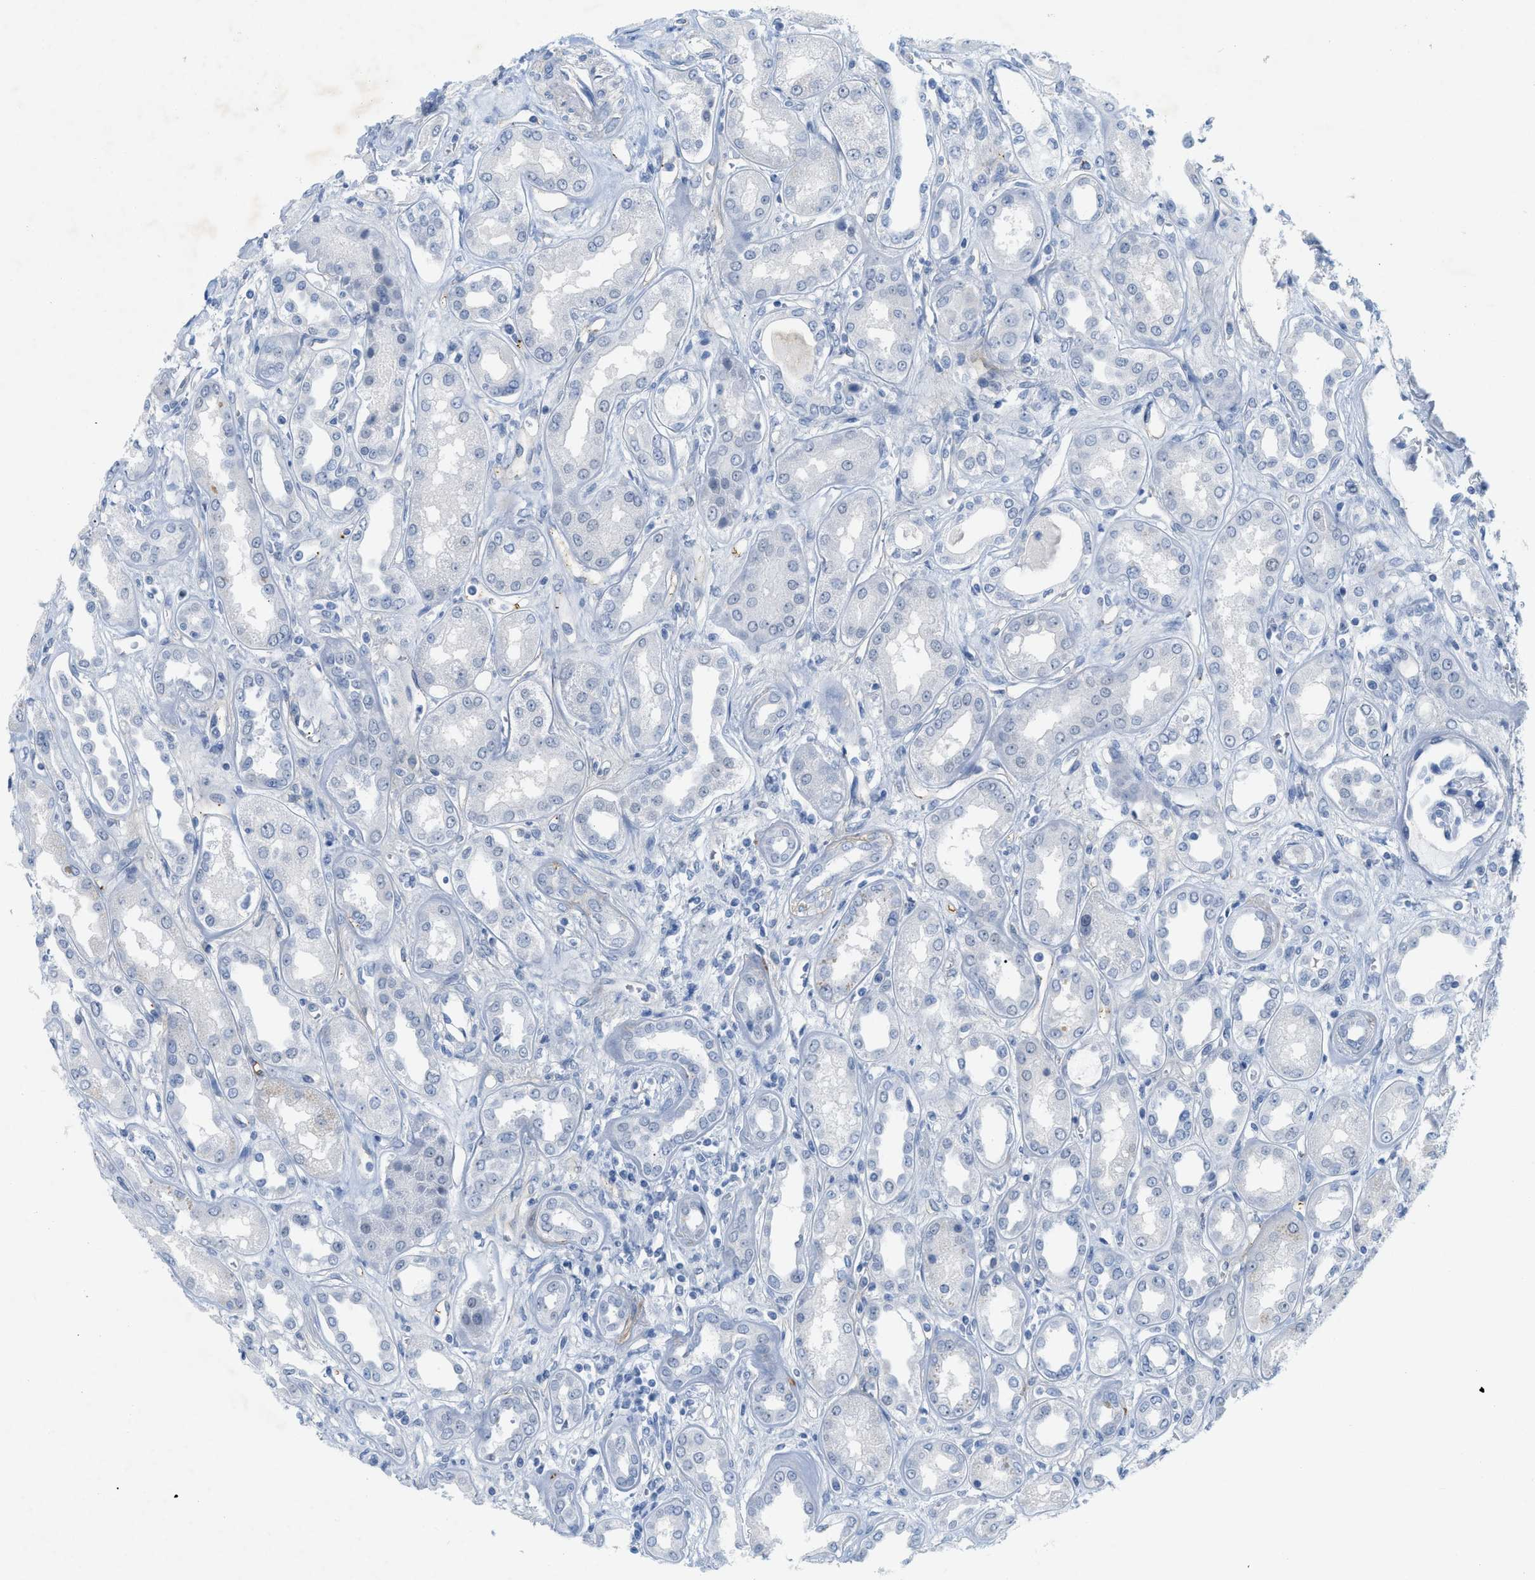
{"staining": {"intensity": "negative", "quantity": "none", "location": "none"}, "tissue": "kidney", "cell_type": "Cells in glomeruli", "image_type": "normal", "snomed": [{"axis": "morphology", "description": "Normal tissue, NOS"}, {"axis": "topography", "description": "Kidney"}], "caption": "DAB immunohistochemical staining of normal kidney demonstrates no significant positivity in cells in glomeruli.", "gene": "HLTF", "patient": {"sex": "male", "age": 59}}